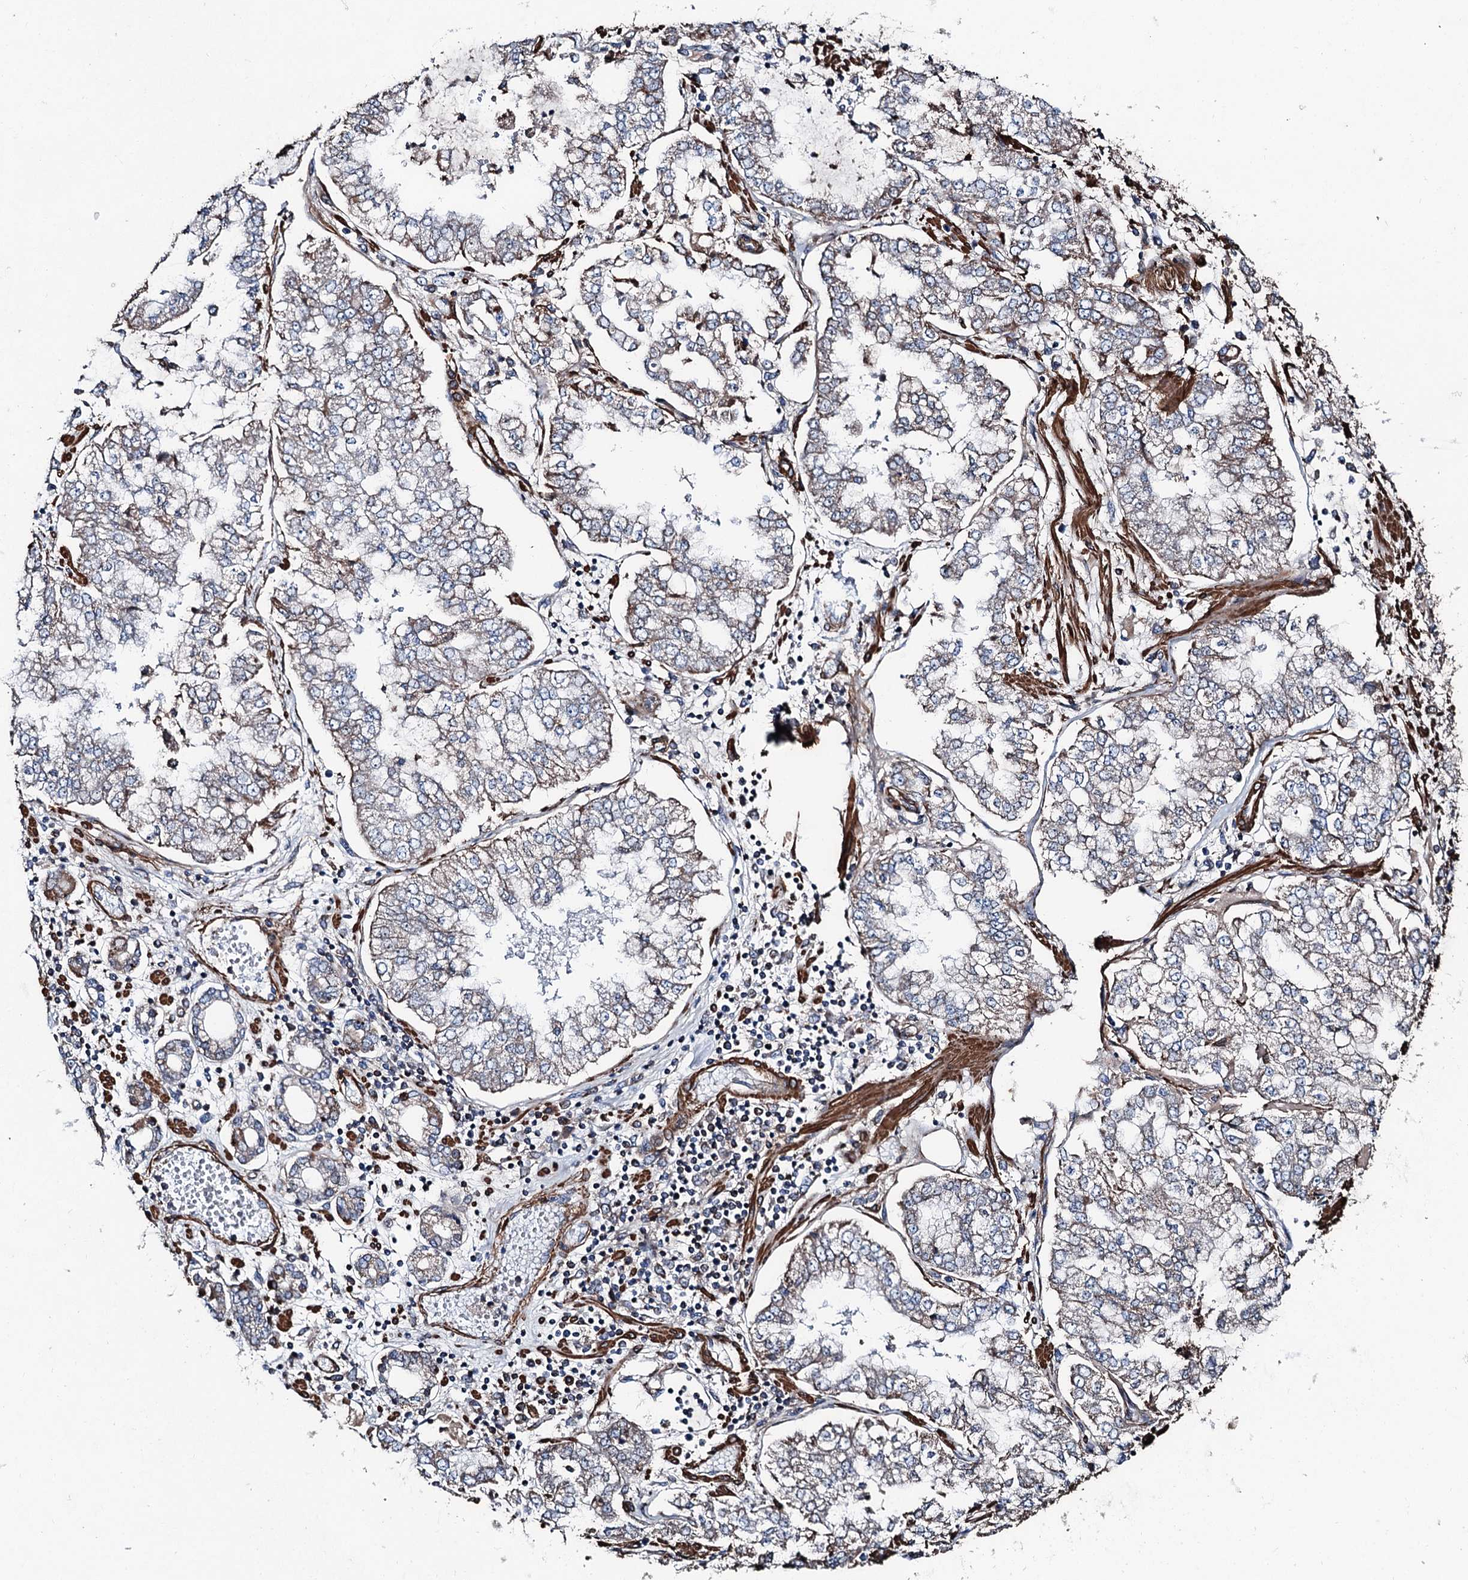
{"staining": {"intensity": "negative", "quantity": "none", "location": "none"}, "tissue": "stomach cancer", "cell_type": "Tumor cells", "image_type": "cancer", "snomed": [{"axis": "morphology", "description": "Adenocarcinoma, NOS"}, {"axis": "topography", "description": "Stomach"}], "caption": "Immunohistochemistry (IHC) image of human adenocarcinoma (stomach) stained for a protein (brown), which reveals no expression in tumor cells.", "gene": "DDIAS", "patient": {"sex": "male", "age": 76}}